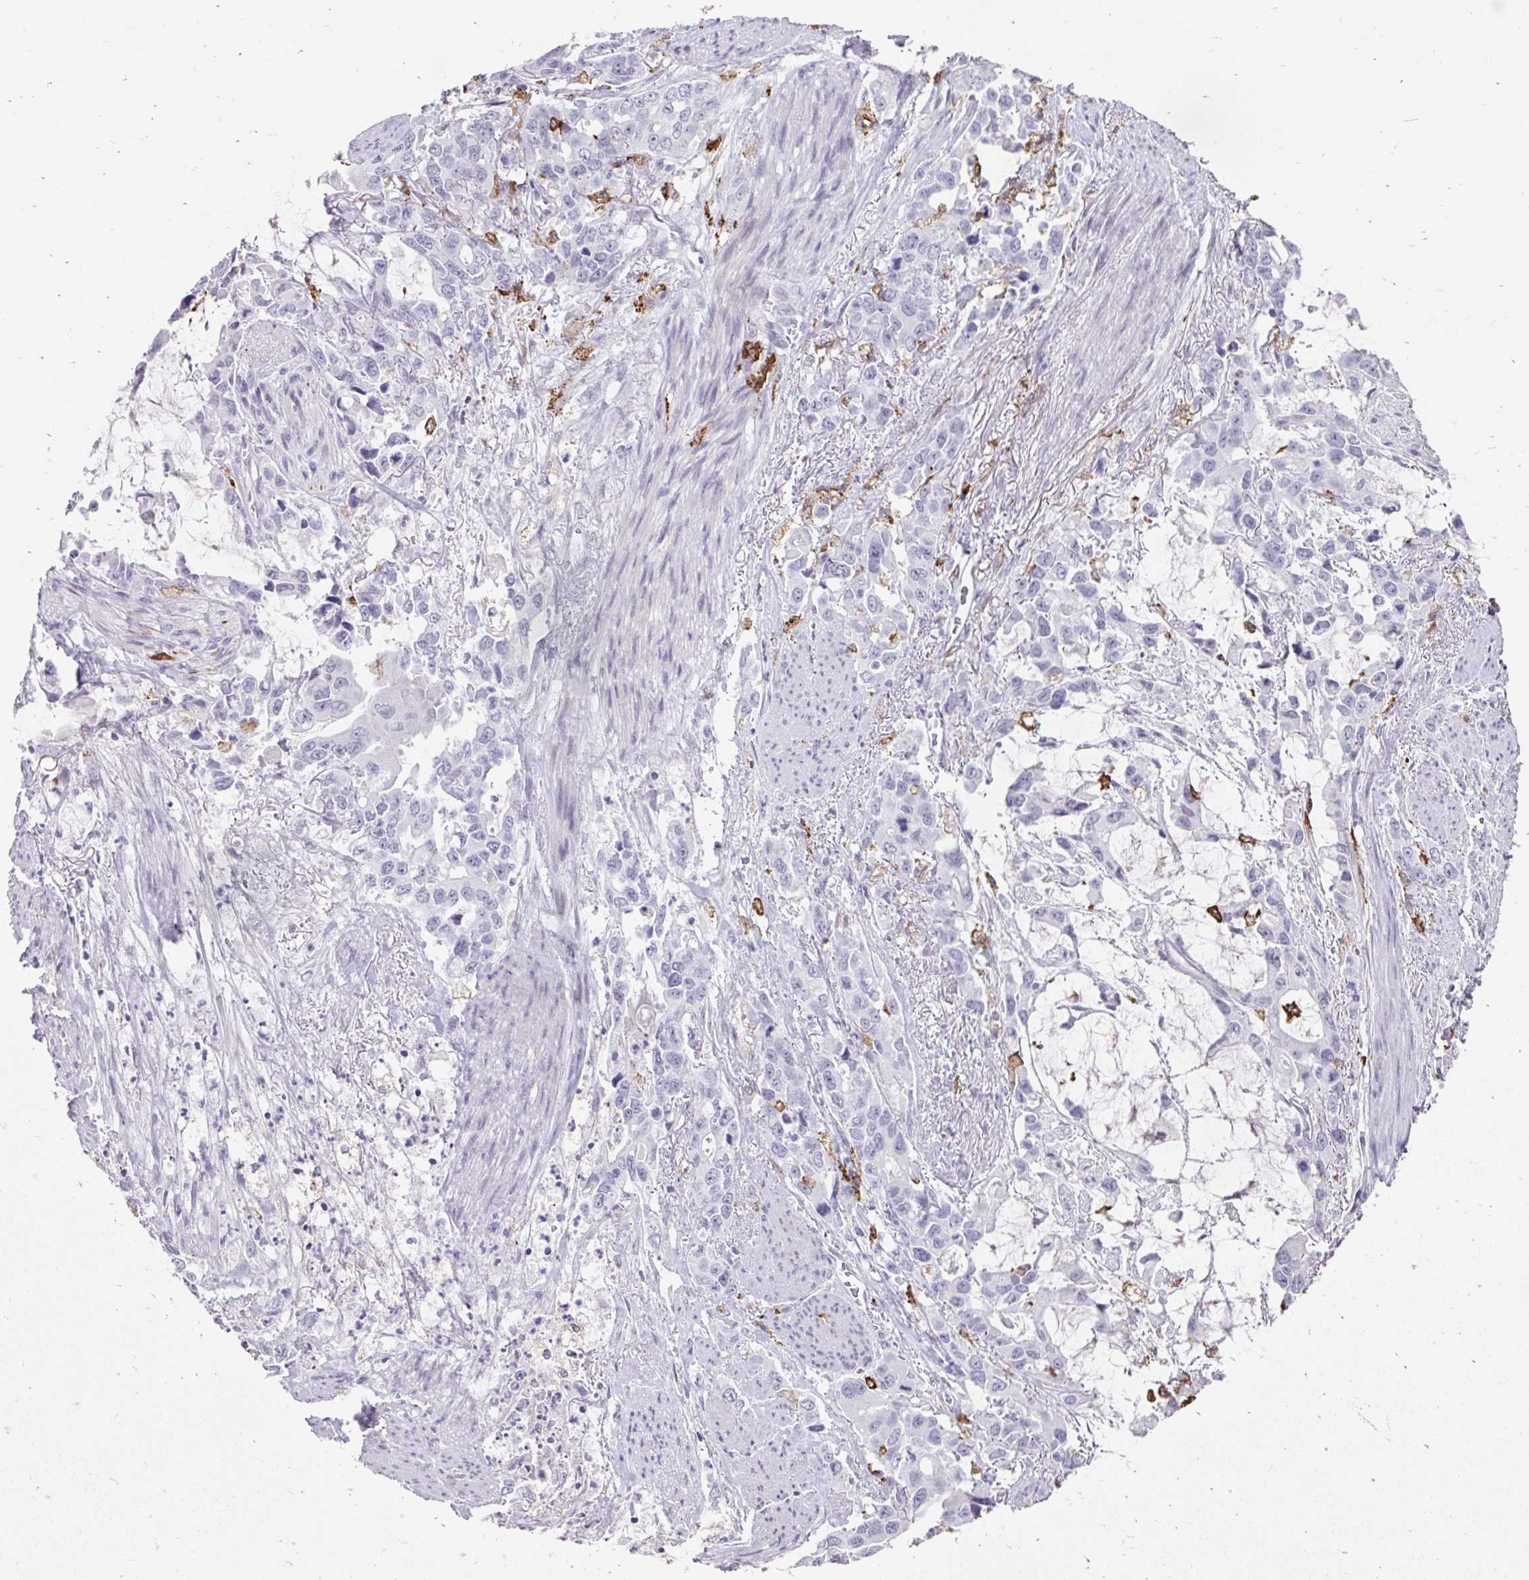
{"staining": {"intensity": "negative", "quantity": "none", "location": "none"}, "tissue": "stomach cancer", "cell_type": "Tumor cells", "image_type": "cancer", "snomed": [{"axis": "morphology", "description": "Adenocarcinoma, NOS"}, {"axis": "topography", "description": "Stomach, upper"}], "caption": "Immunohistochemistry (IHC) of human adenocarcinoma (stomach) displays no staining in tumor cells.", "gene": "CD163", "patient": {"sex": "male", "age": 85}}